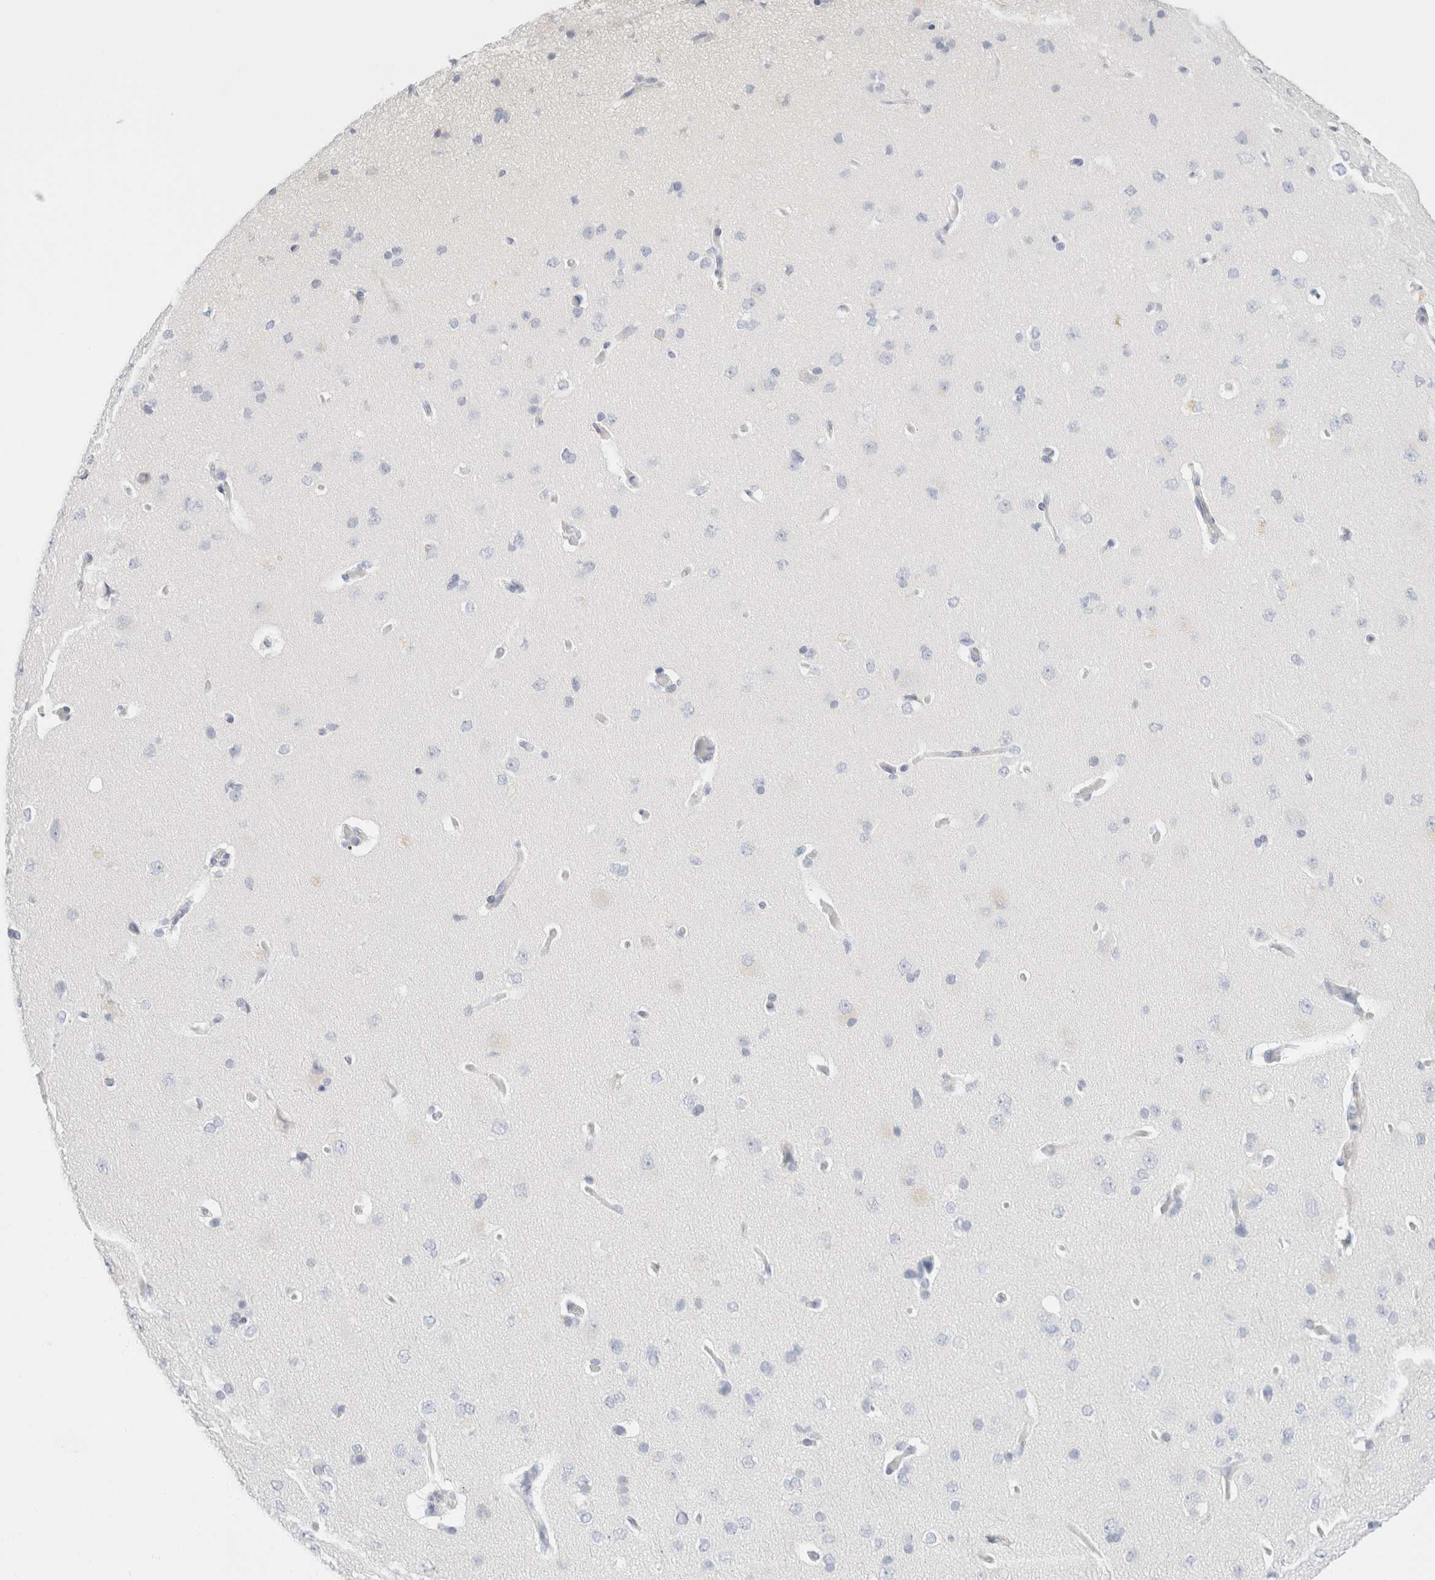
{"staining": {"intensity": "negative", "quantity": "none", "location": "none"}, "tissue": "cerebral cortex", "cell_type": "Endothelial cells", "image_type": "normal", "snomed": [{"axis": "morphology", "description": "Normal tissue, NOS"}, {"axis": "topography", "description": "Cerebral cortex"}], "caption": "Micrograph shows no significant protein positivity in endothelial cells of unremarkable cerebral cortex. Brightfield microscopy of immunohistochemistry (IHC) stained with DAB (3,3'-diaminobenzidine) (brown) and hematoxylin (blue), captured at high magnification.", "gene": "KRT20", "patient": {"sex": "male", "age": 62}}